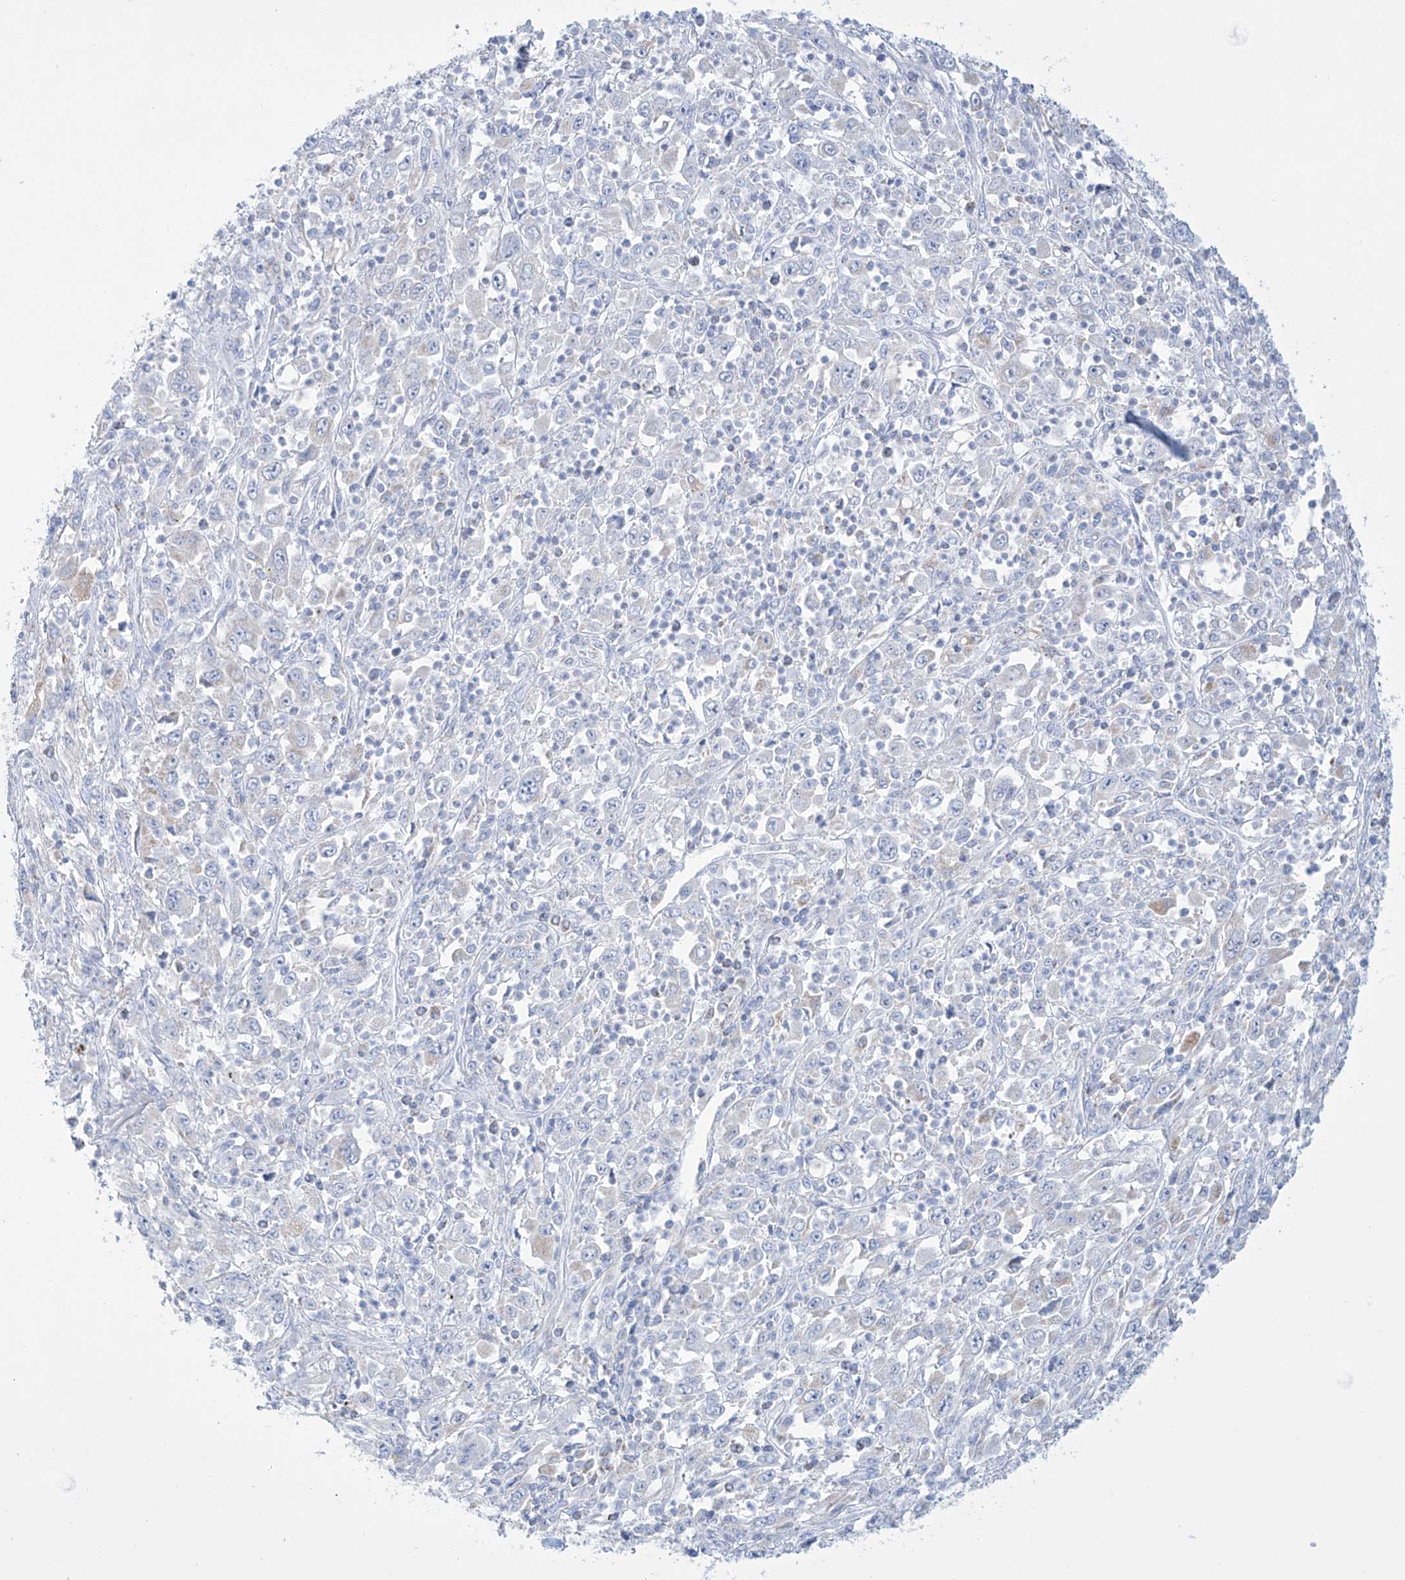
{"staining": {"intensity": "moderate", "quantity": "<25%", "location": "cytoplasmic/membranous"}, "tissue": "melanoma", "cell_type": "Tumor cells", "image_type": "cancer", "snomed": [{"axis": "morphology", "description": "Malignant melanoma, Metastatic site"}, {"axis": "topography", "description": "Skin"}], "caption": "Malignant melanoma (metastatic site) stained with a brown dye exhibits moderate cytoplasmic/membranous positive staining in about <25% of tumor cells.", "gene": "ALDH6A1", "patient": {"sex": "female", "age": 56}}